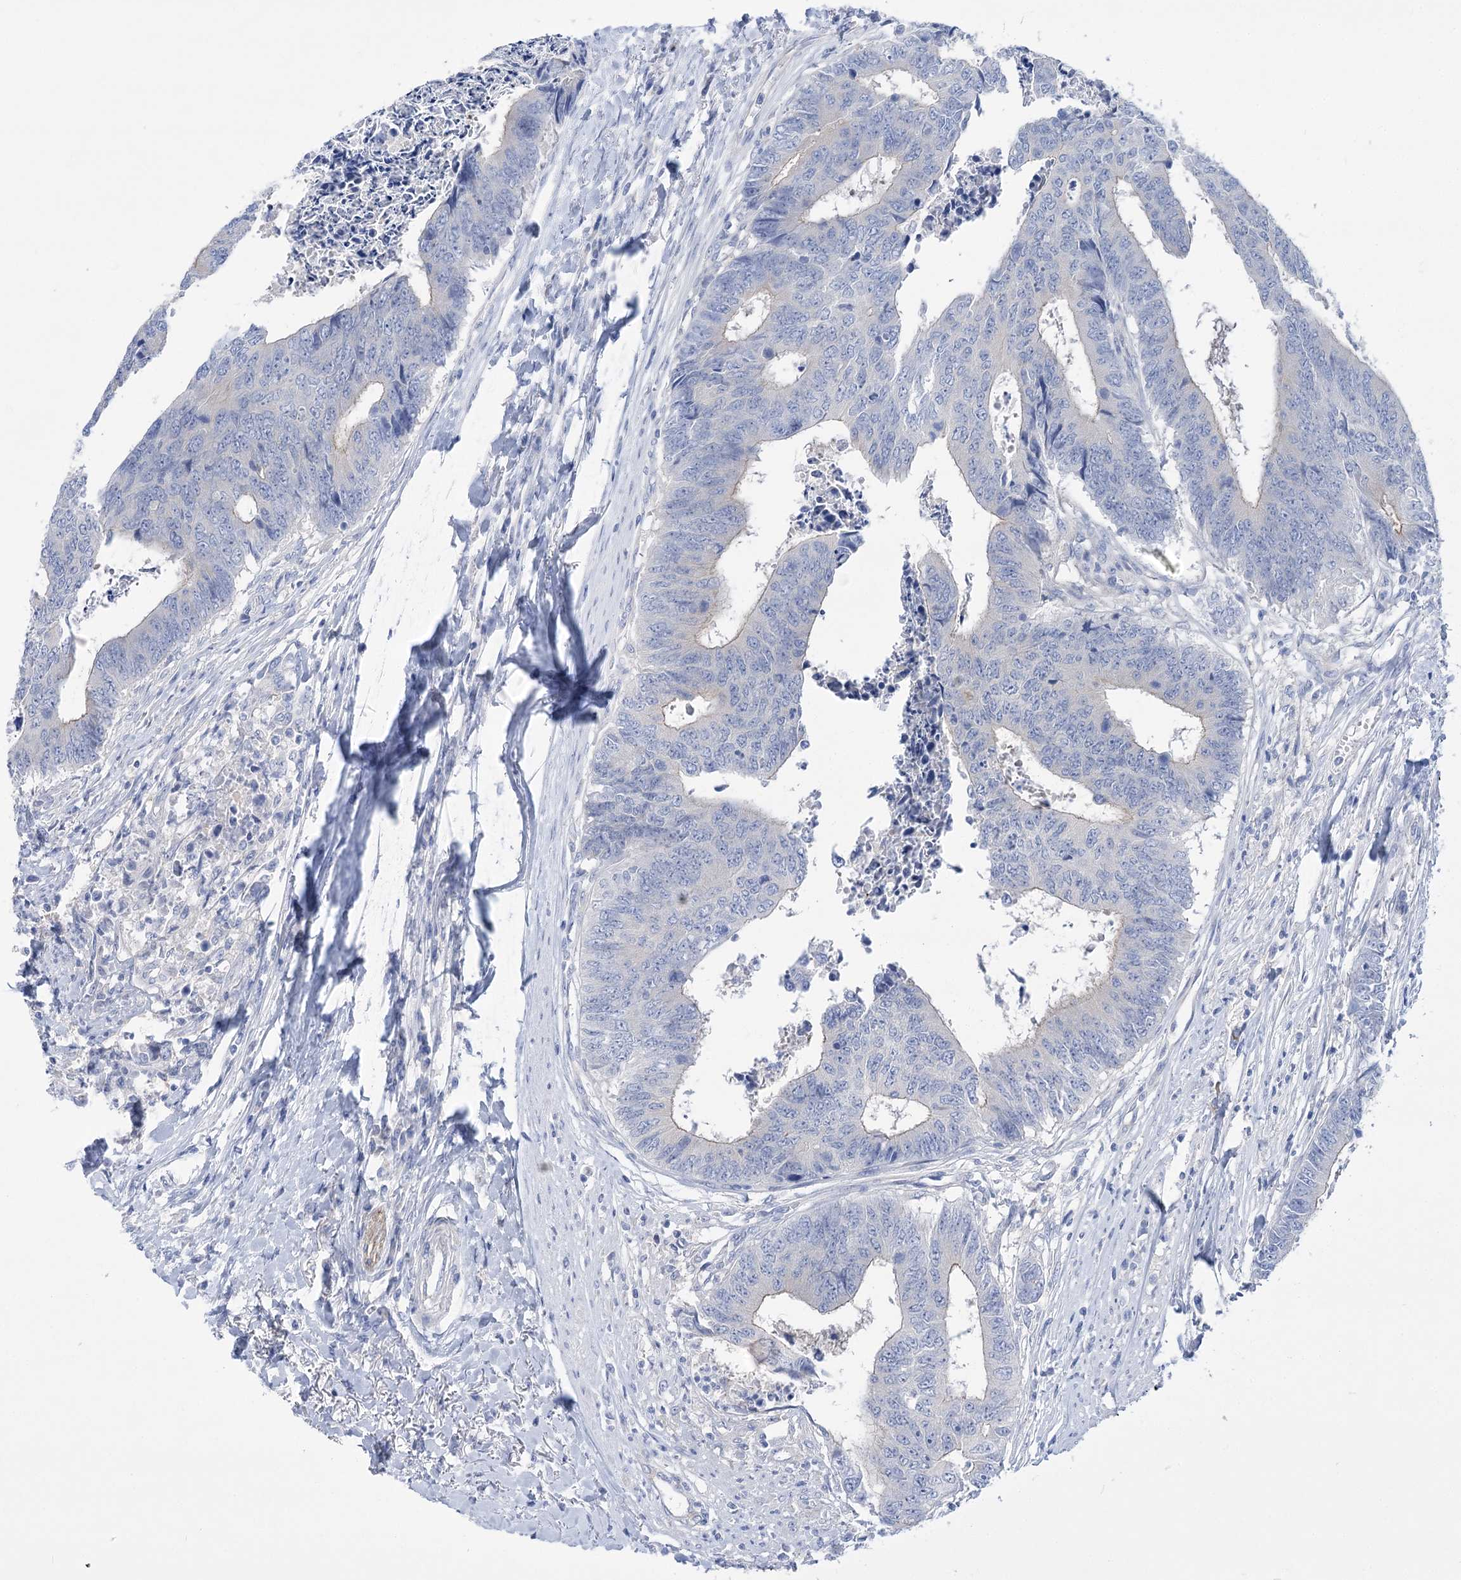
{"staining": {"intensity": "negative", "quantity": "none", "location": "none"}, "tissue": "colorectal cancer", "cell_type": "Tumor cells", "image_type": "cancer", "snomed": [{"axis": "morphology", "description": "Adenocarcinoma, NOS"}, {"axis": "topography", "description": "Rectum"}], "caption": "This micrograph is of colorectal adenocarcinoma stained with IHC to label a protein in brown with the nuclei are counter-stained blue. There is no positivity in tumor cells. The staining is performed using DAB (3,3'-diaminobenzidine) brown chromogen with nuclei counter-stained in using hematoxylin.", "gene": "LRRC34", "patient": {"sex": "male", "age": 84}}